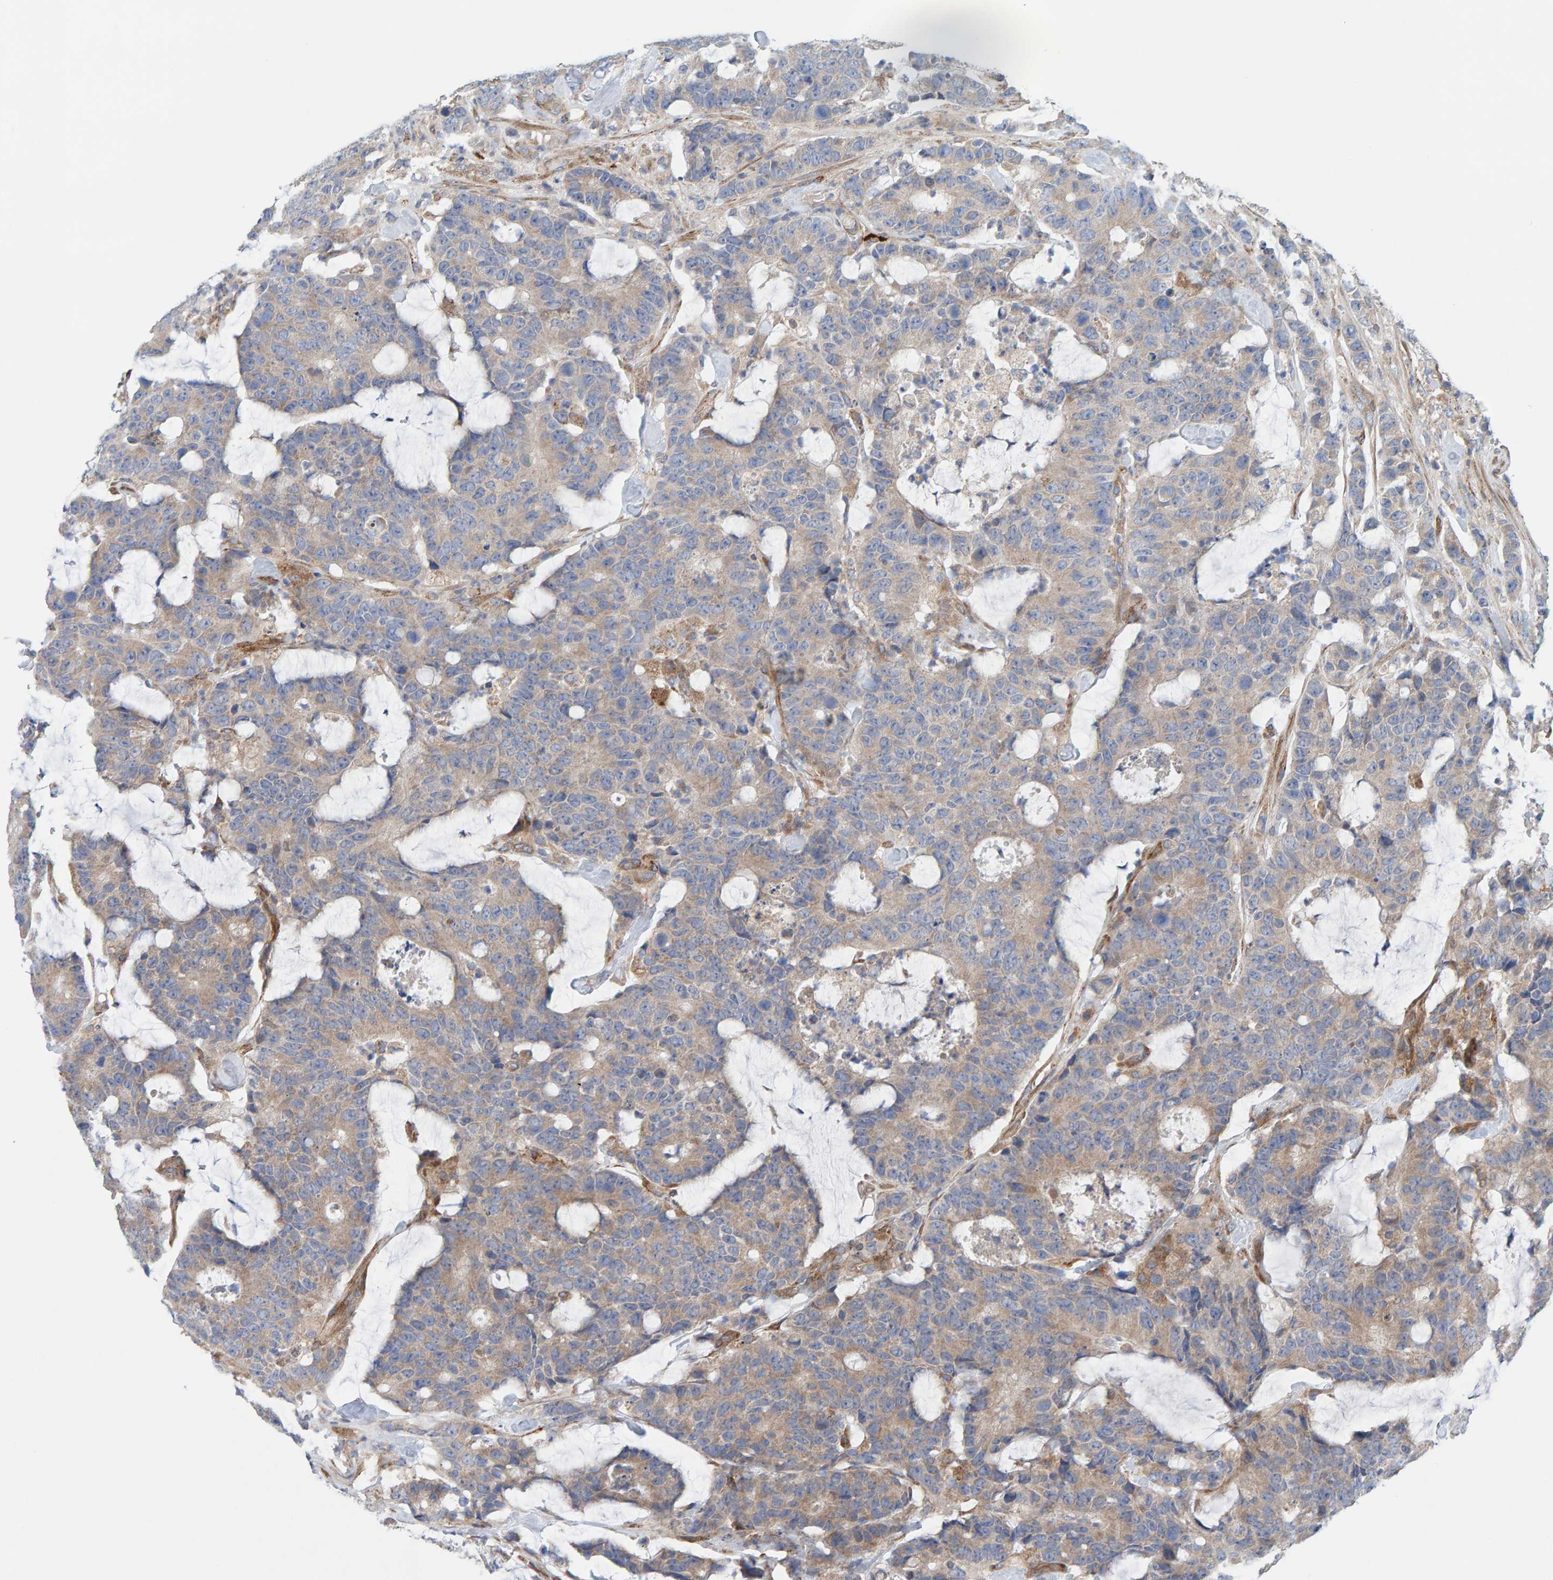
{"staining": {"intensity": "weak", "quantity": ">75%", "location": "cytoplasmic/membranous"}, "tissue": "colorectal cancer", "cell_type": "Tumor cells", "image_type": "cancer", "snomed": [{"axis": "morphology", "description": "Adenocarcinoma, NOS"}, {"axis": "topography", "description": "Colon"}], "caption": "Human colorectal adenocarcinoma stained with a brown dye exhibits weak cytoplasmic/membranous positive staining in approximately >75% of tumor cells.", "gene": "CDK5RAP3", "patient": {"sex": "female", "age": 86}}